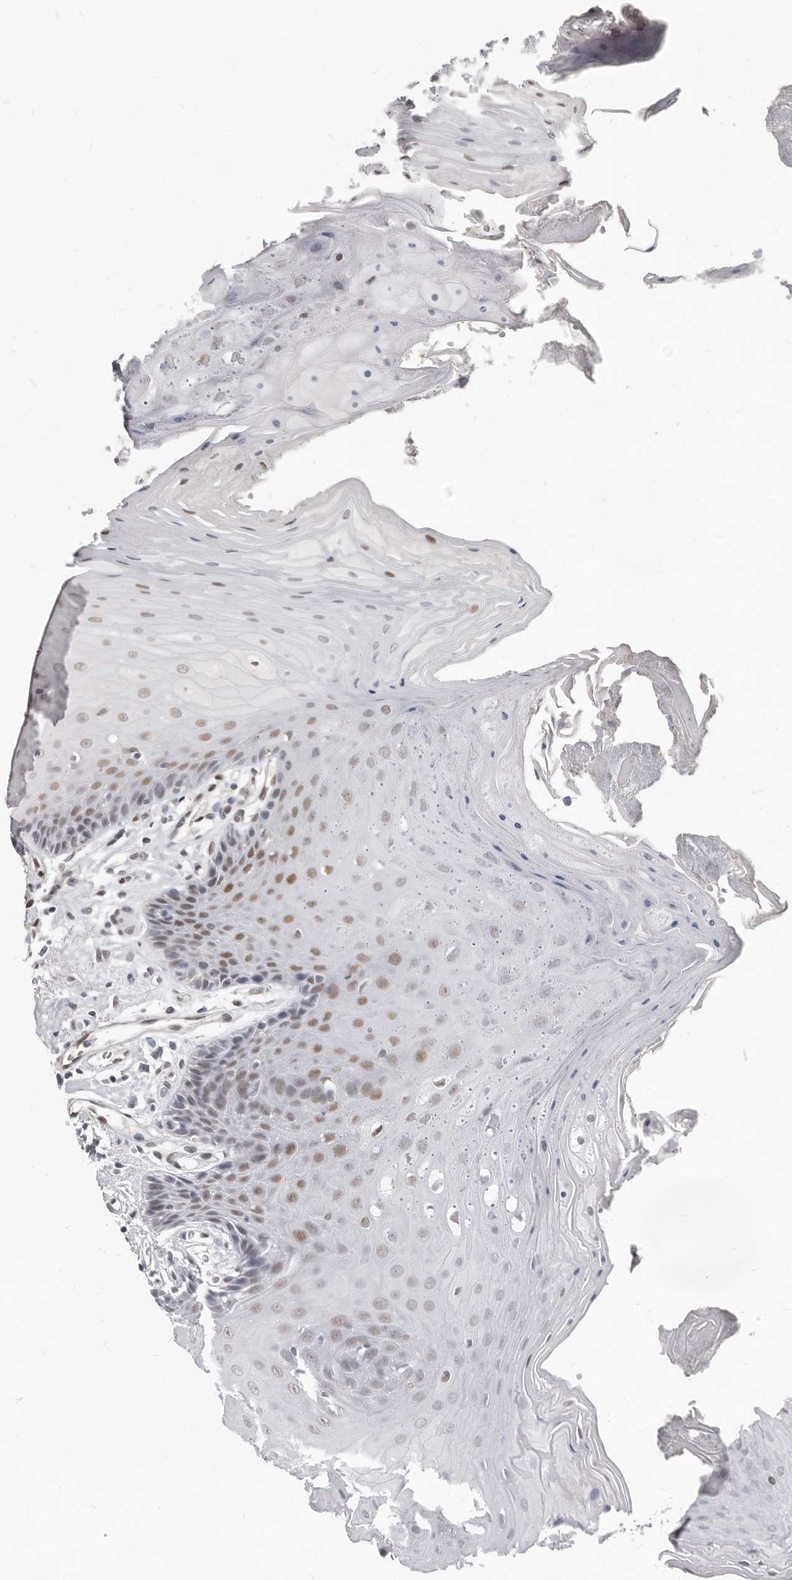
{"staining": {"intensity": "moderate", "quantity": "25%-75%", "location": "nuclear"}, "tissue": "oral mucosa", "cell_type": "Squamous epithelial cells", "image_type": "normal", "snomed": [{"axis": "morphology", "description": "Normal tissue, NOS"}, {"axis": "morphology", "description": "Squamous cell carcinoma, NOS"}, {"axis": "topography", "description": "Skeletal muscle"}, {"axis": "topography", "description": "Oral tissue"}, {"axis": "topography", "description": "Salivary gland"}, {"axis": "topography", "description": "Head-Neck"}], "caption": "Oral mucosa was stained to show a protein in brown. There is medium levels of moderate nuclear positivity in about 25%-75% of squamous epithelial cells. (IHC, brightfield microscopy, high magnification).", "gene": "ATF5", "patient": {"sex": "male", "age": 54}}